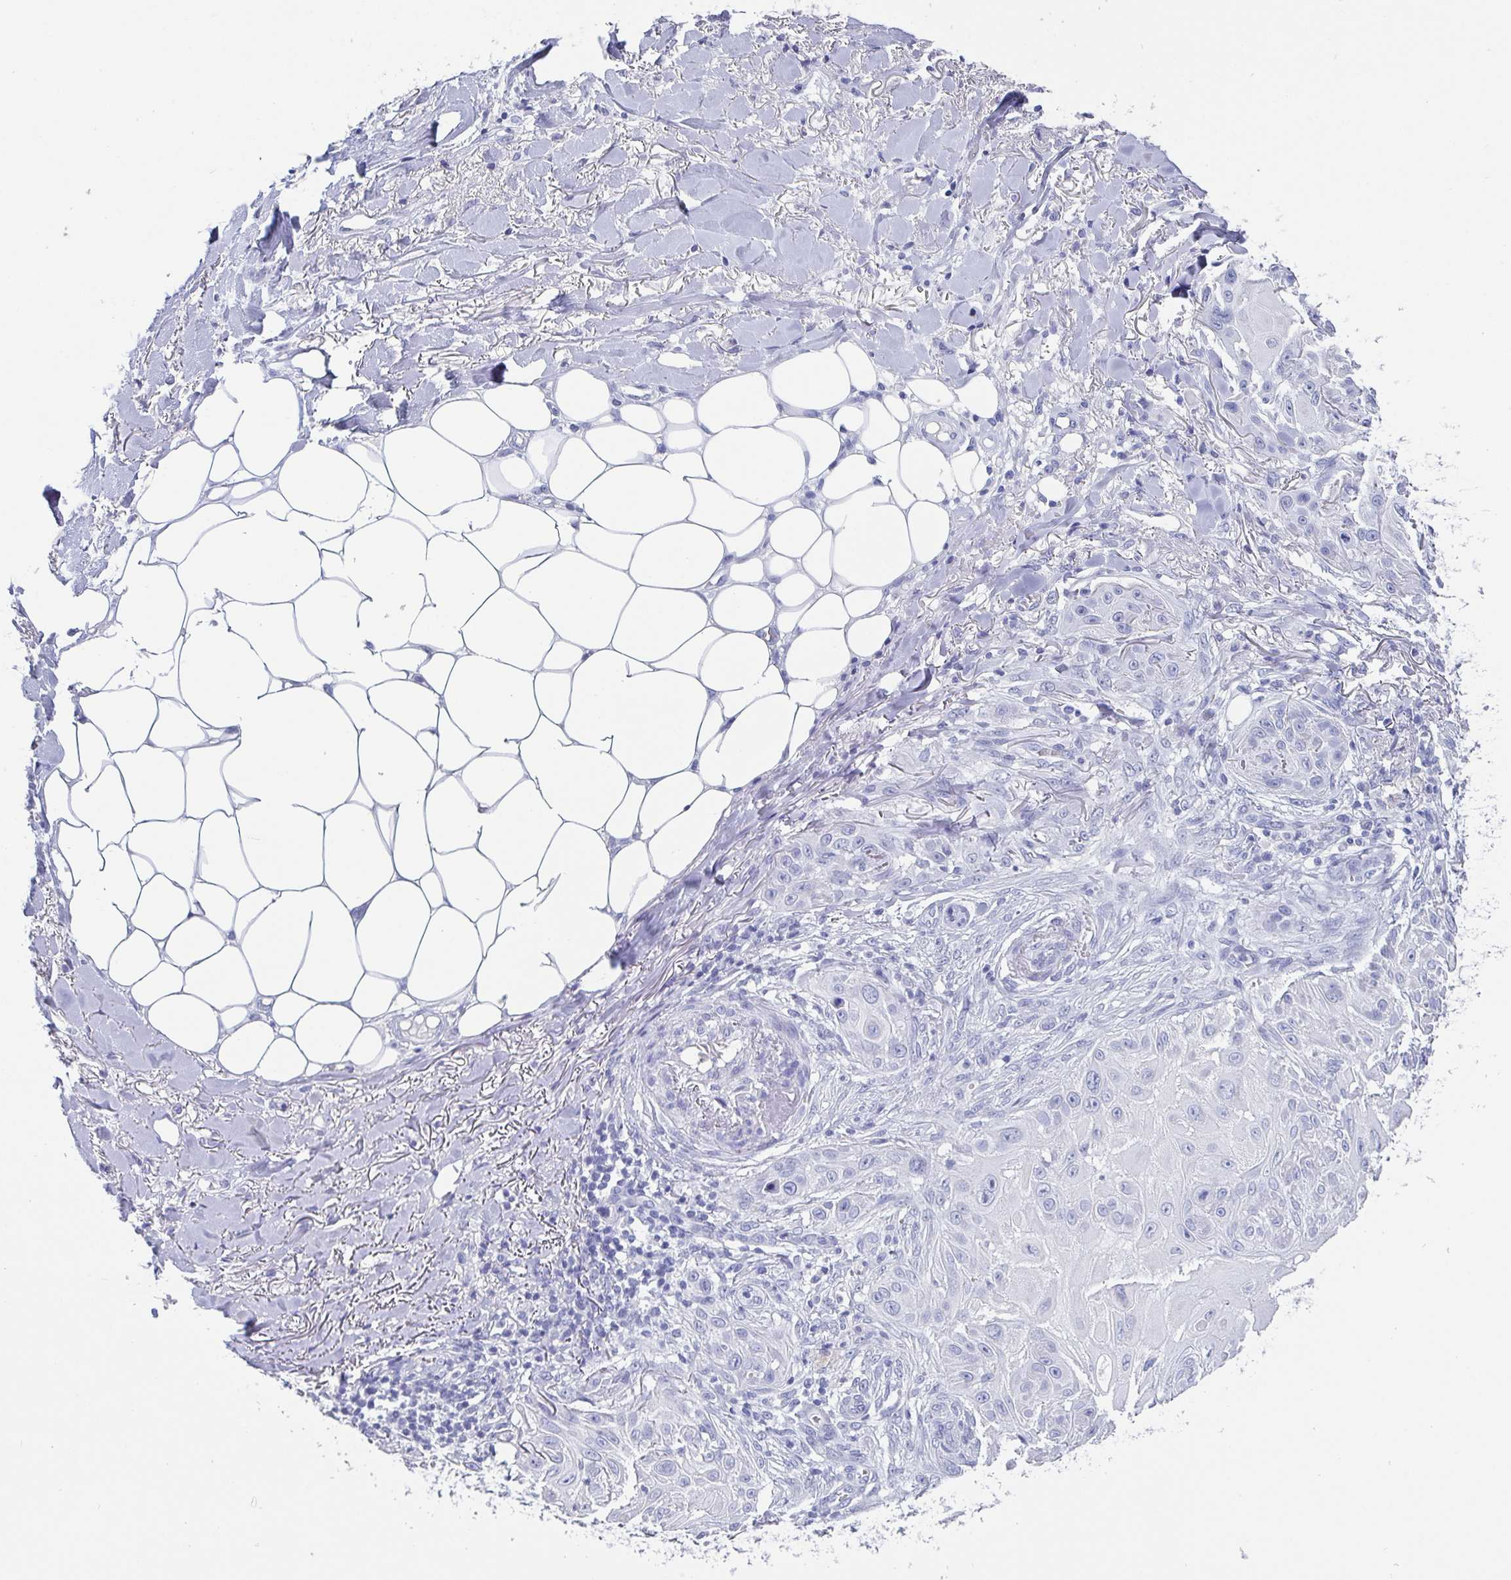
{"staining": {"intensity": "negative", "quantity": "none", "location": "none"}, "tissue": "skin cancer", "cell_type": "Tumor cells", "image_type": "cancer", "snomed": [{"axis": "morphology", "description": "Squamous cell carcinoma, NOS"}, {"axis": "topography", "description": "Skin"}], "caption": "Immunohistochemical staining of skin cancer (squamous cell carcinoma) reveals no significant expression in tumor cells.", "gene": "SCGN", "patient": {"sex": "female", "age": 91}}